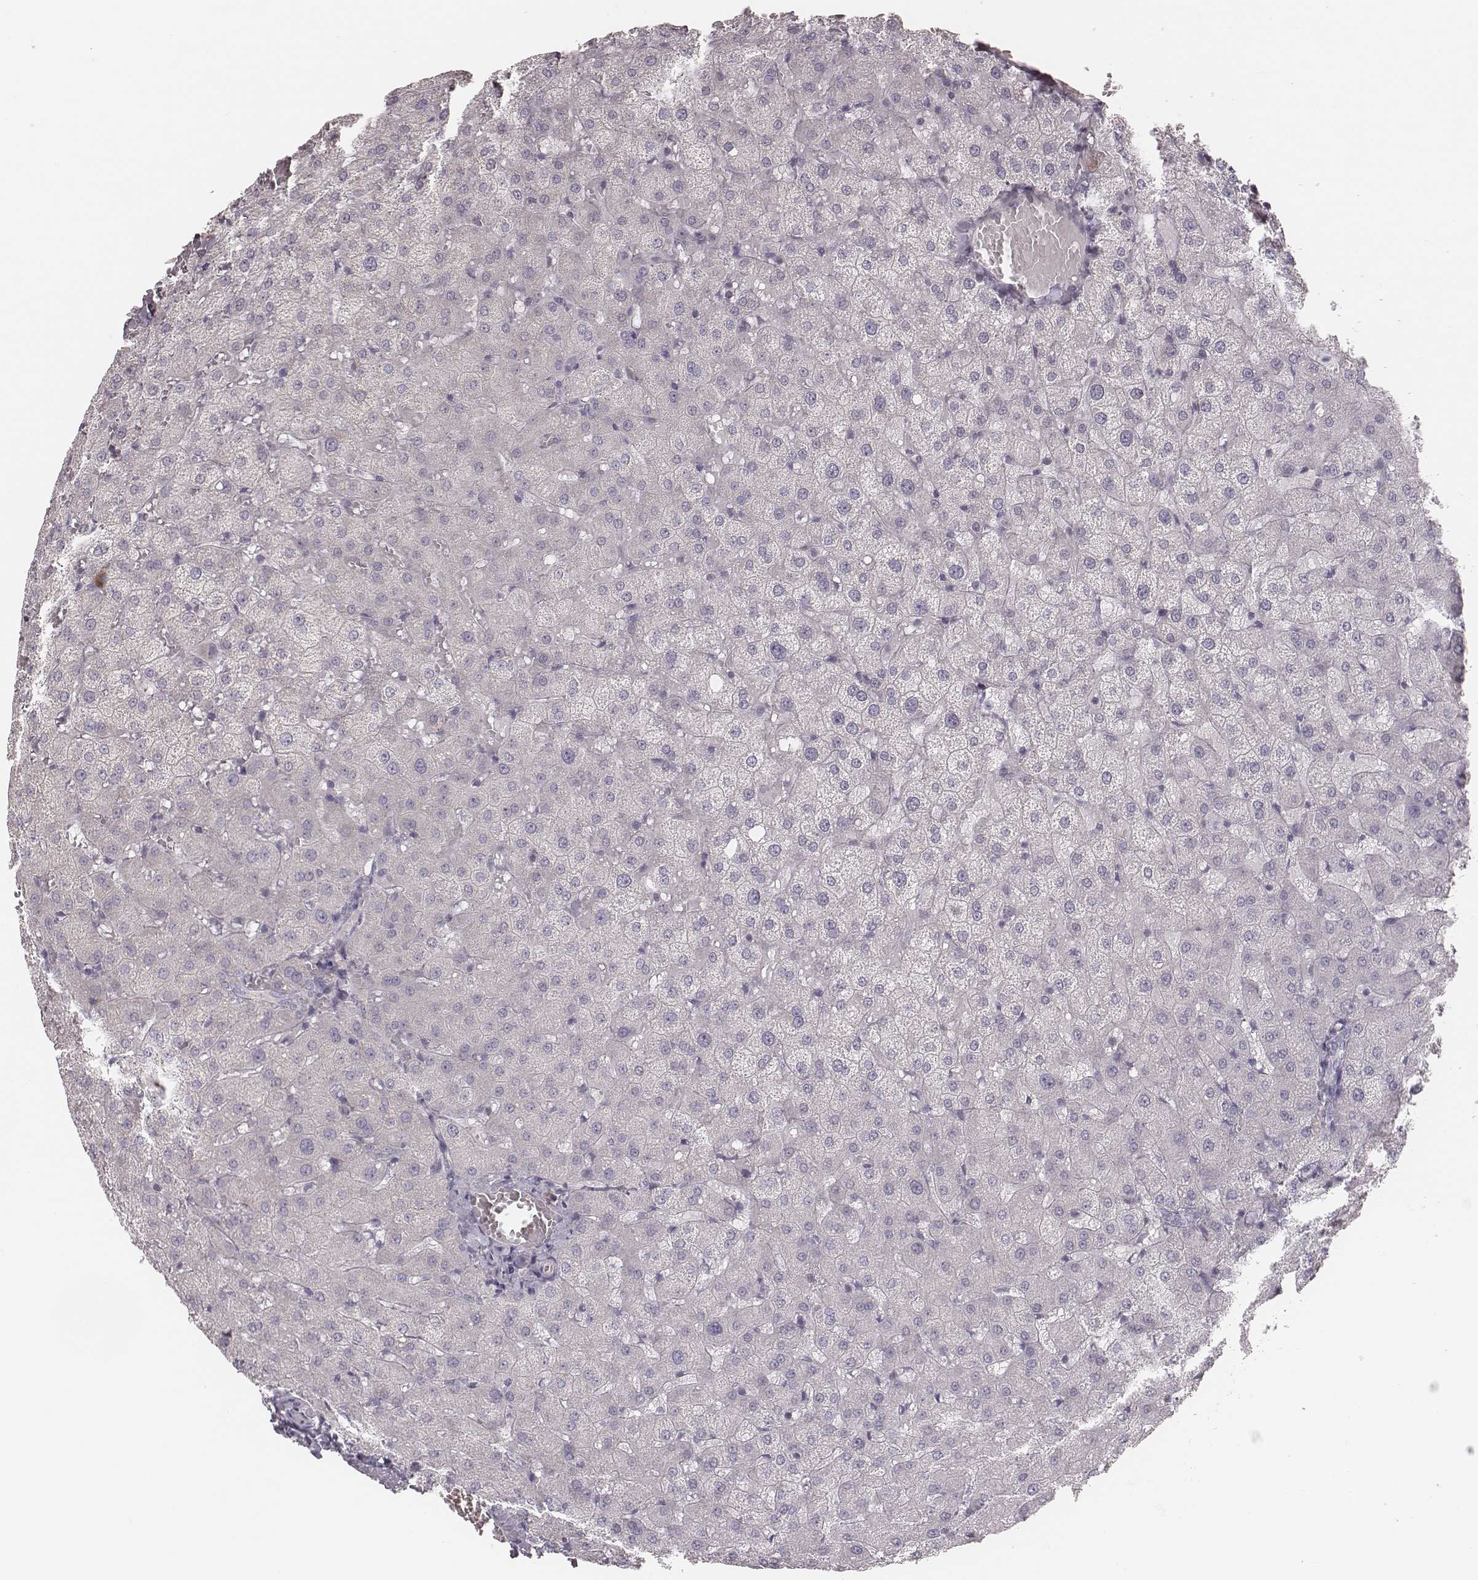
{"staining": {"intensity": "negative", "quantity": "none", "location": "none"}, "tissue": "liver", "cell_type": "Cholangiocytes", "image_type": "normal", "snomed": [{"axis": "morphology", "description": "Normal tissue, NOS"}, {"axis": "topography", "description": "Liver"}], "caption": "Immunohistochemistry (IHC) histopathology image of benign human liver stained for a protein (brown), which demonstrates no expression in cholangiocytes.", "gene": "KIF5C", "patient": {"sex": "female", "age": 50}}